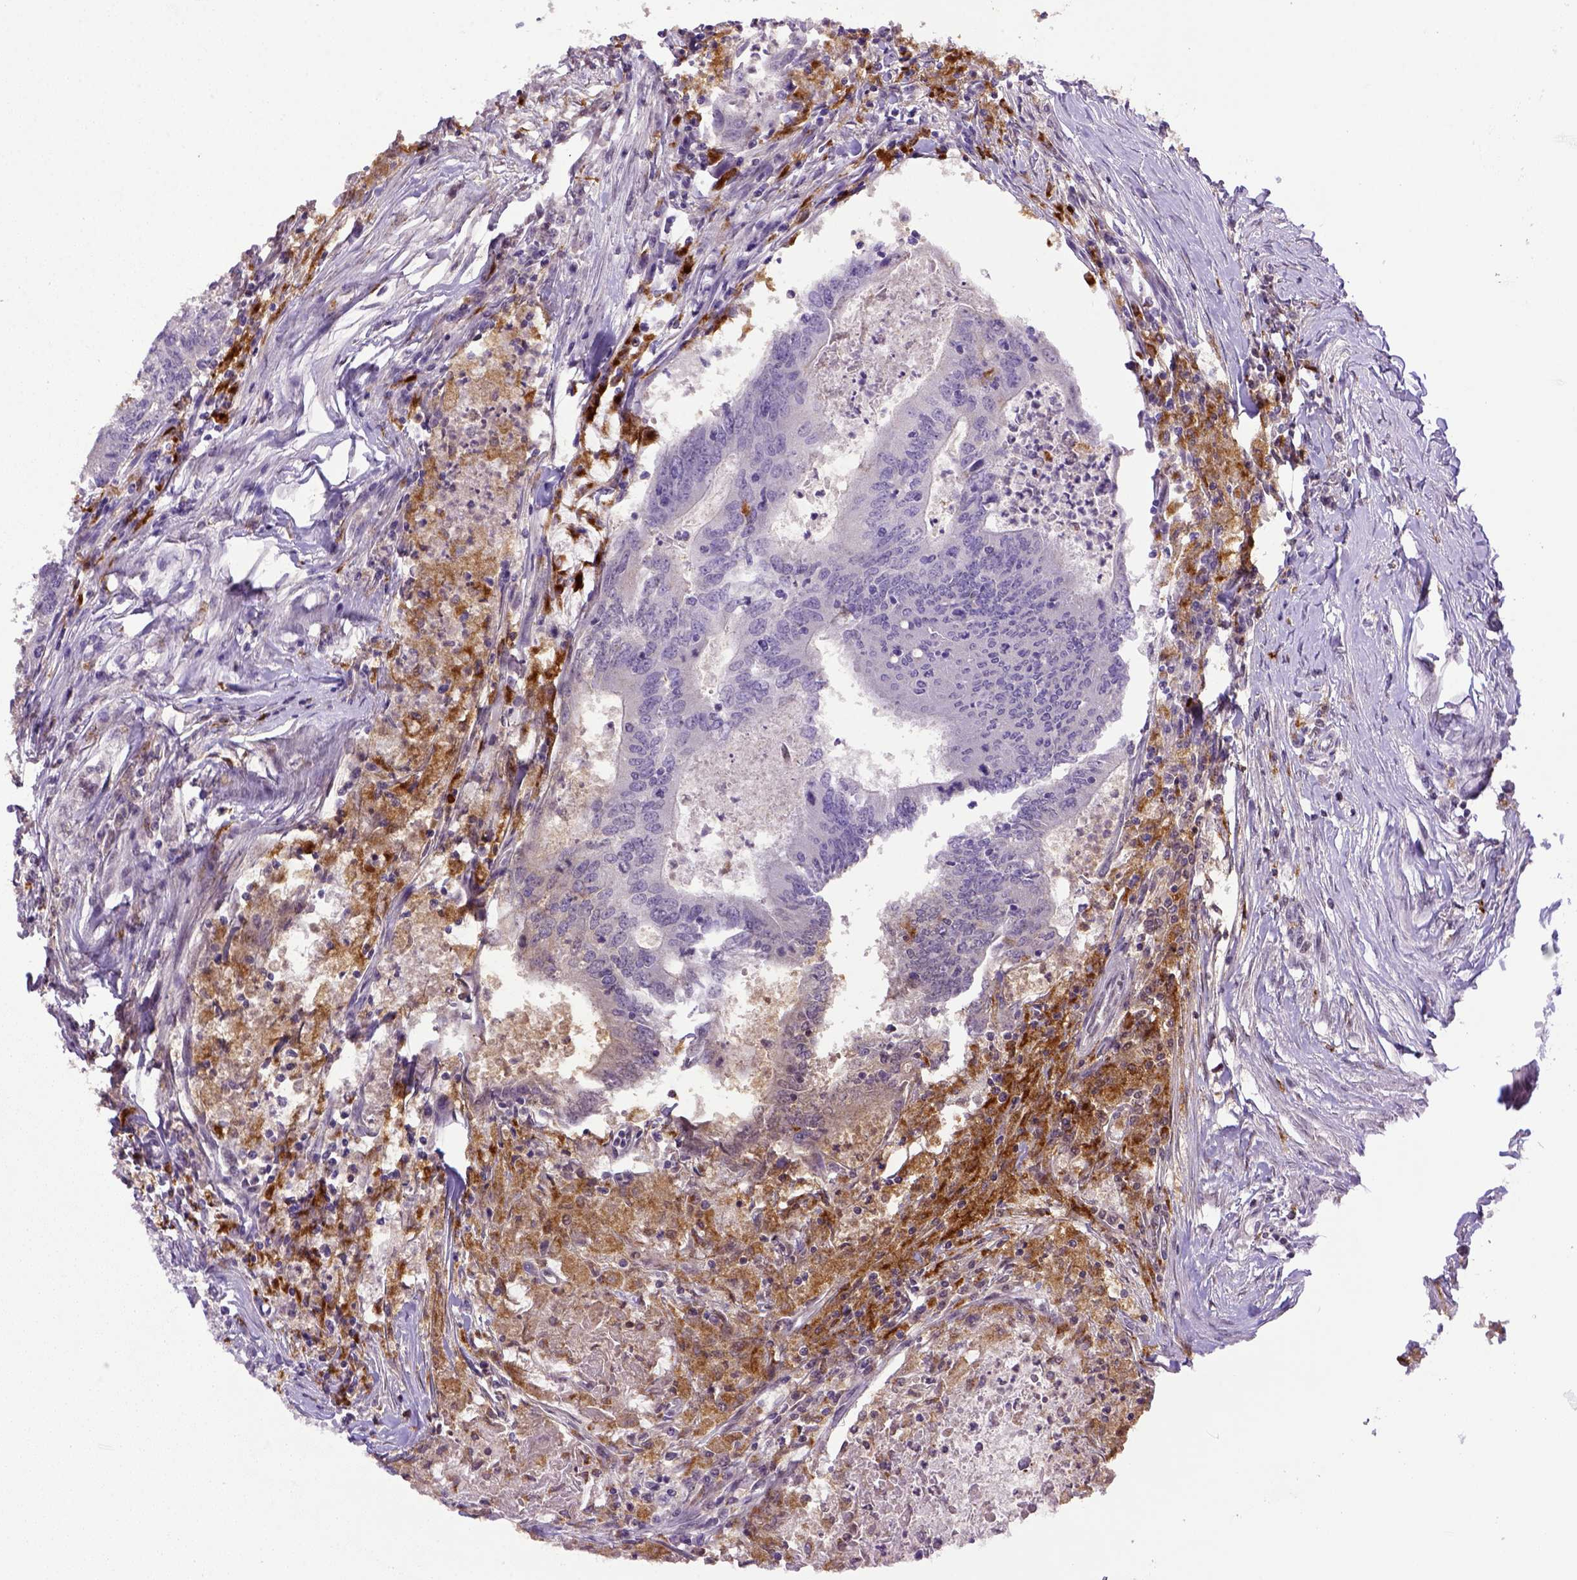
{"staining": {"intensity": "negative", "quantity": "none", "location": "none"}, "tissue": "colorectal cancer", "cell_type": "Tumor cells", "image_type": "cancer", "snomed": [{"axis": "morphology", "description": "Adenocarcinoma, NOS"}, {"axis": "topography", "description": "Colon"}], "caption": "Immunohistochemistry micrograph of neoplastic tissue: human colorectal adenocarcinoma stained with DAB exhibits no significant protein staining in tumor cells. (DAB immunohistochemistry, high magnification).", "gene": "CD68", "patient": {"sex": "female", "age": 70}}